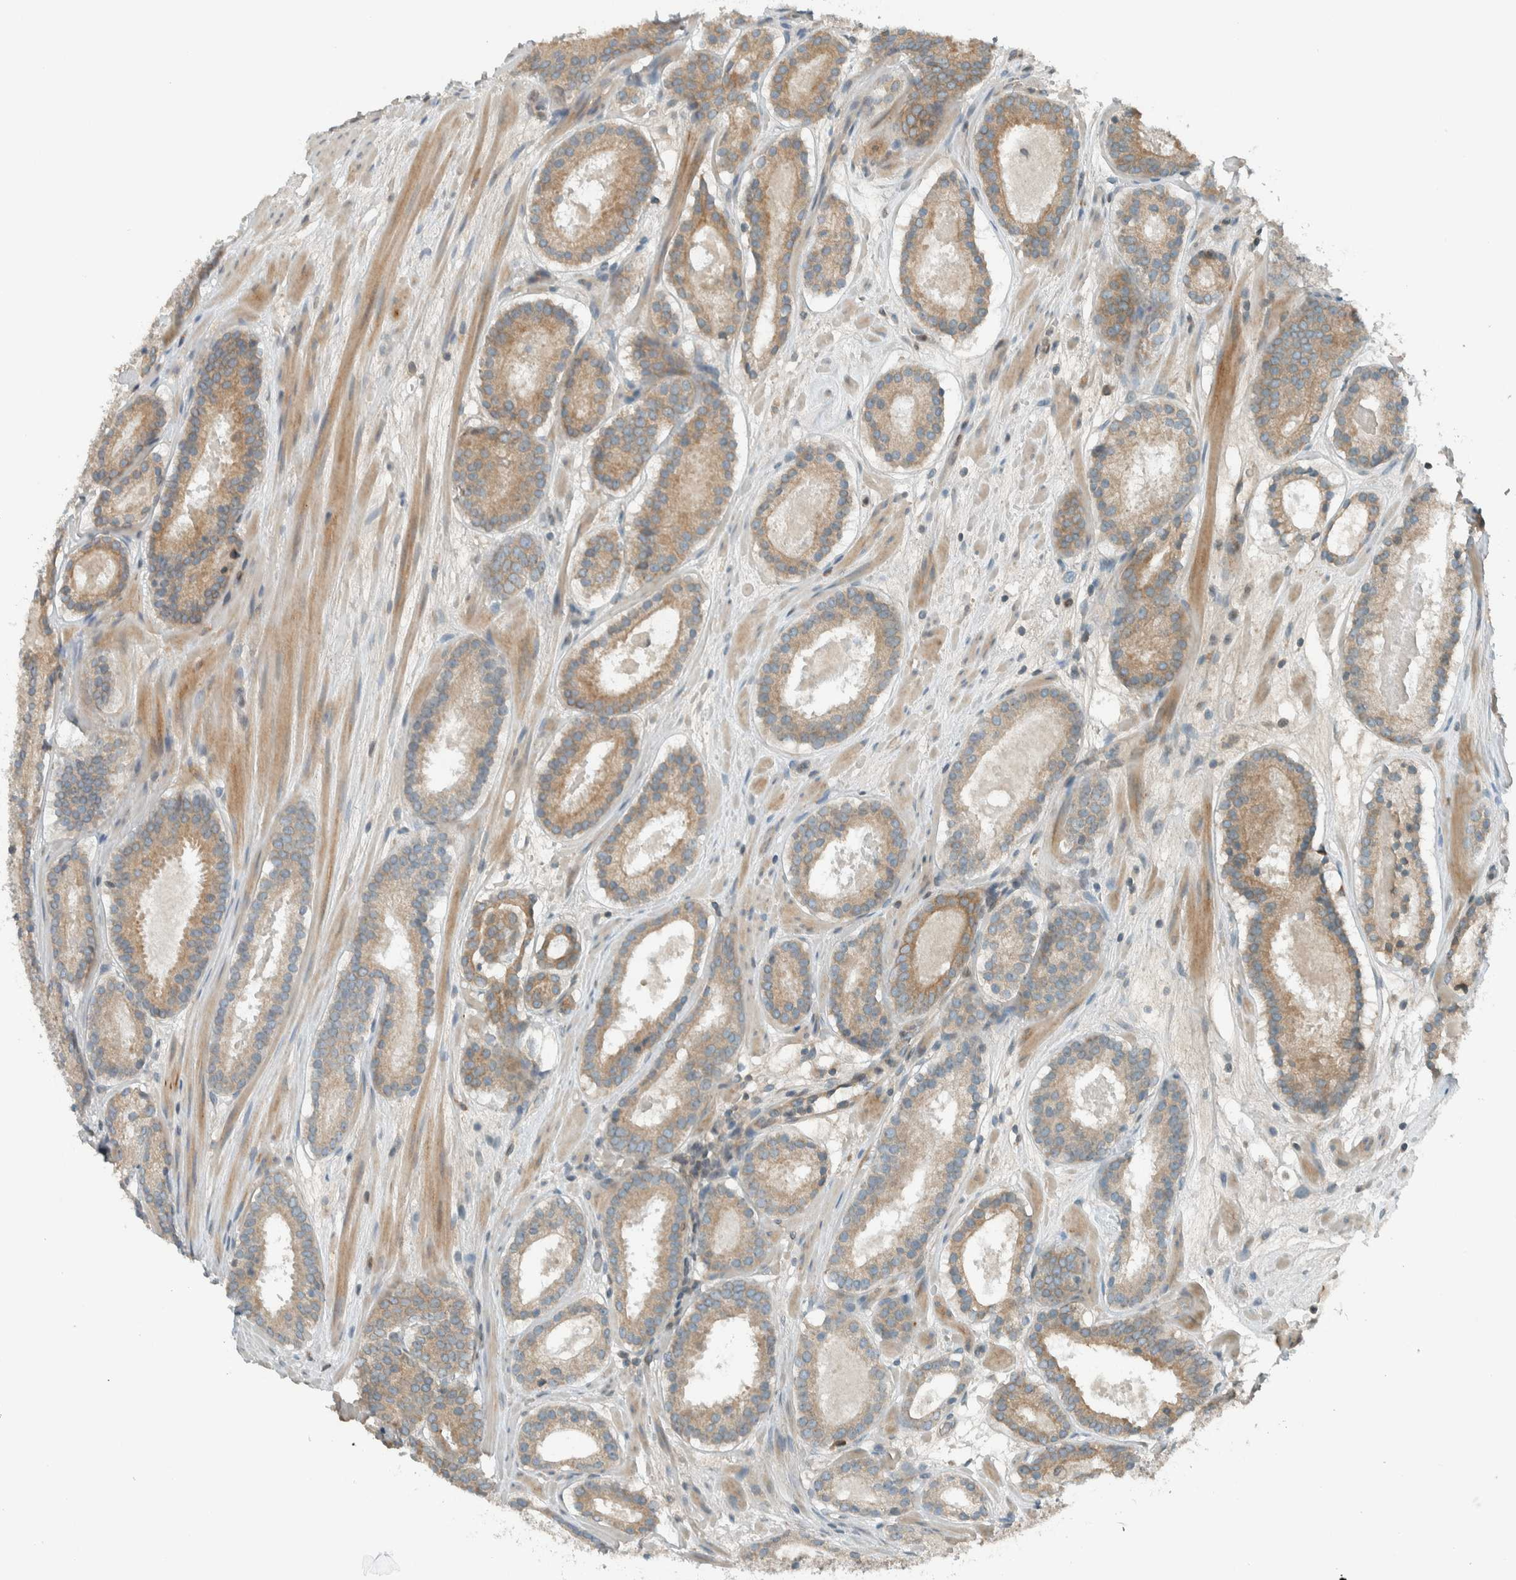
{"staining": {"intensity": "weak", "quantity": ">75%", "location": "cytoplasmic/membranous"}, "tissue": "prostate cancer", "cell_type": "Tumor cells", "image_type": "cancer", "snomed": [{"axis": "morphology", "description": "Adenocarcinoma, Low grade"}, {"axis": "topography", "description": "Prostate"}], "caption": "A micrograph showing weak cytoplasmic/membranous positivity in approximately >75% of tumor cells in prostate cancer, as visualized by brown immunohistochemical staining.", "gene": "SEL1L", "patient": {"sex": "male", "age": 69}}